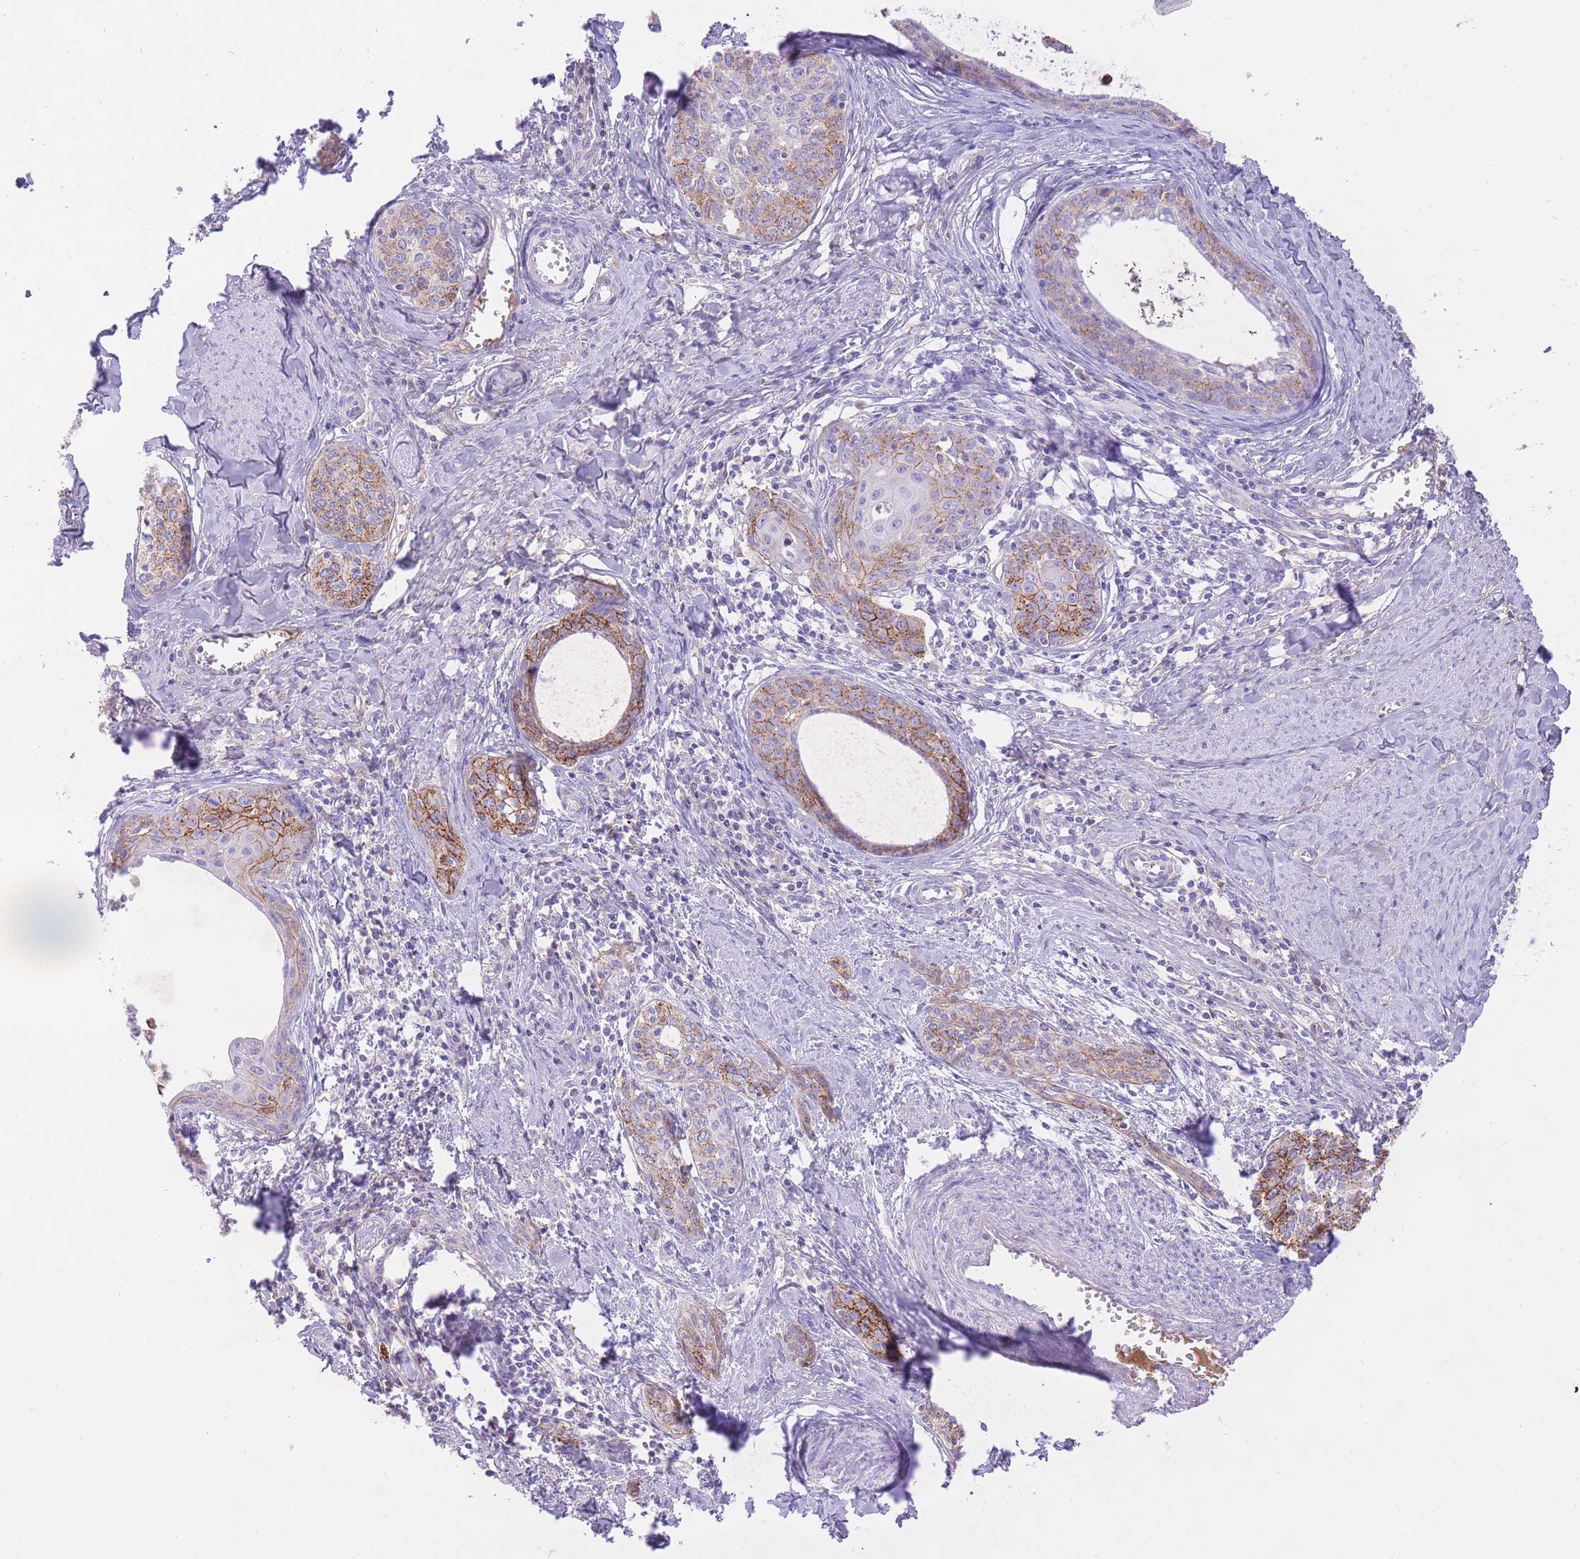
{"staining": {"intensity": "moderate", "quantity": "25%-75%", "location": "cytoplasmic/membranous"}, "tissue": "cervical cancer", "cell_type": "Tumor cells", "image_type": "cancer", "snomed": [{"axis": "morphology", "description": "Squamous cell carcinoma, NOS"}, {"axis": "morphology", "description": "Adenocarcinoma, NOS"}, {"axis": "topography", "description": "Cervix"}], "caption": "Squamous cell carcinoma (cervical) was stained to show a protein in brown. There is medium levels of moderate cytoplasmic/membranous positivity in approximately 25%-75% of tumor cells.", "gene": "HRG", "patient": {"sex": "female", "age": 52}}